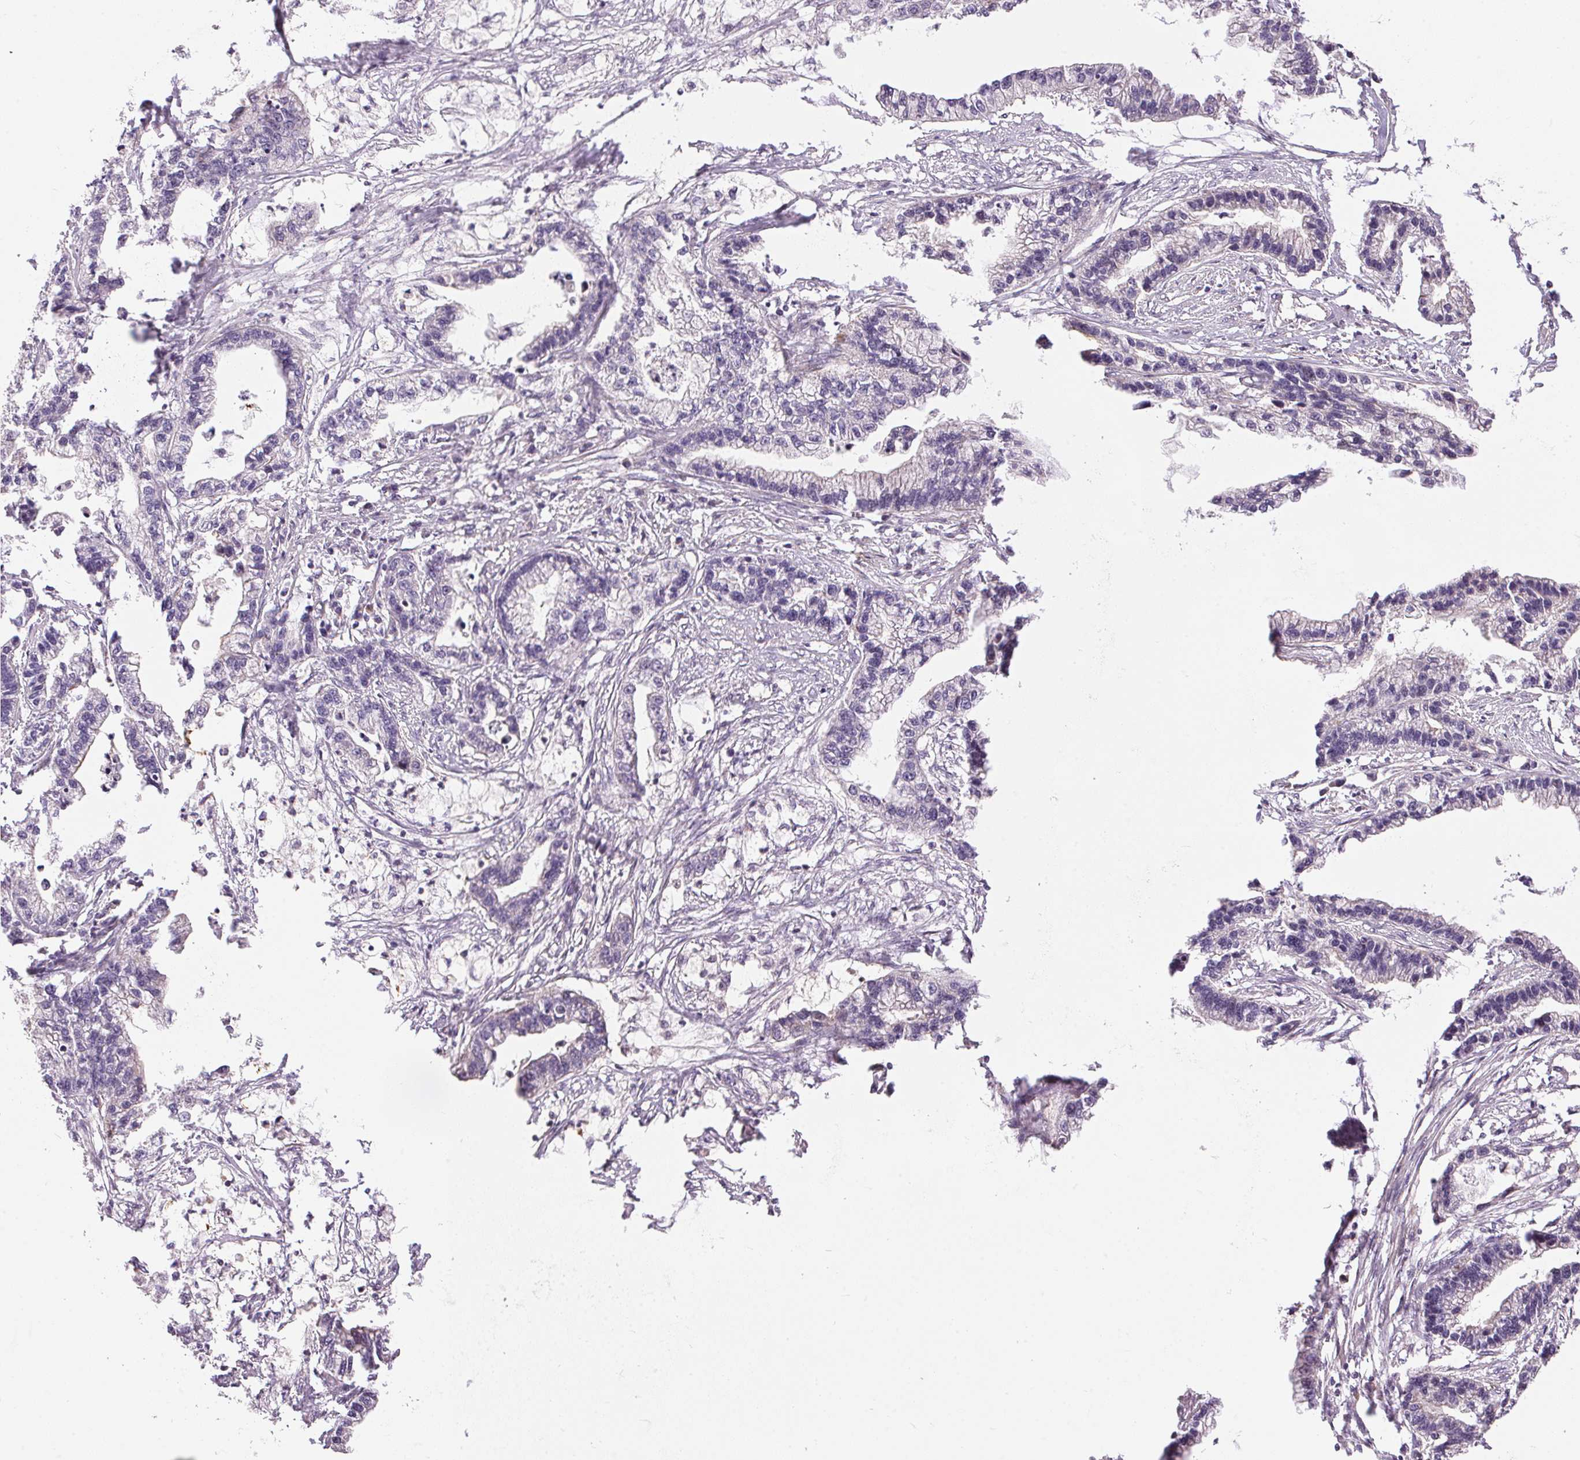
{"staining": {"intensity": "negative", "quantity": "none", "location": "none"}, "tissue": "stomach cancer", "cell_type": "Tumor cells", "image_type": "cancer", "snomed": [{"axis": "morphology", "description": "Adenocarcinoma, NOS"}, {"axis": "topography", "description": "Stomach"}], "caption": "The photomicrograph shows no significant staining in tumor cells of stomach cancer.", "gene": "UNC13B", "patient": {"sex": "male", "age": 83}}